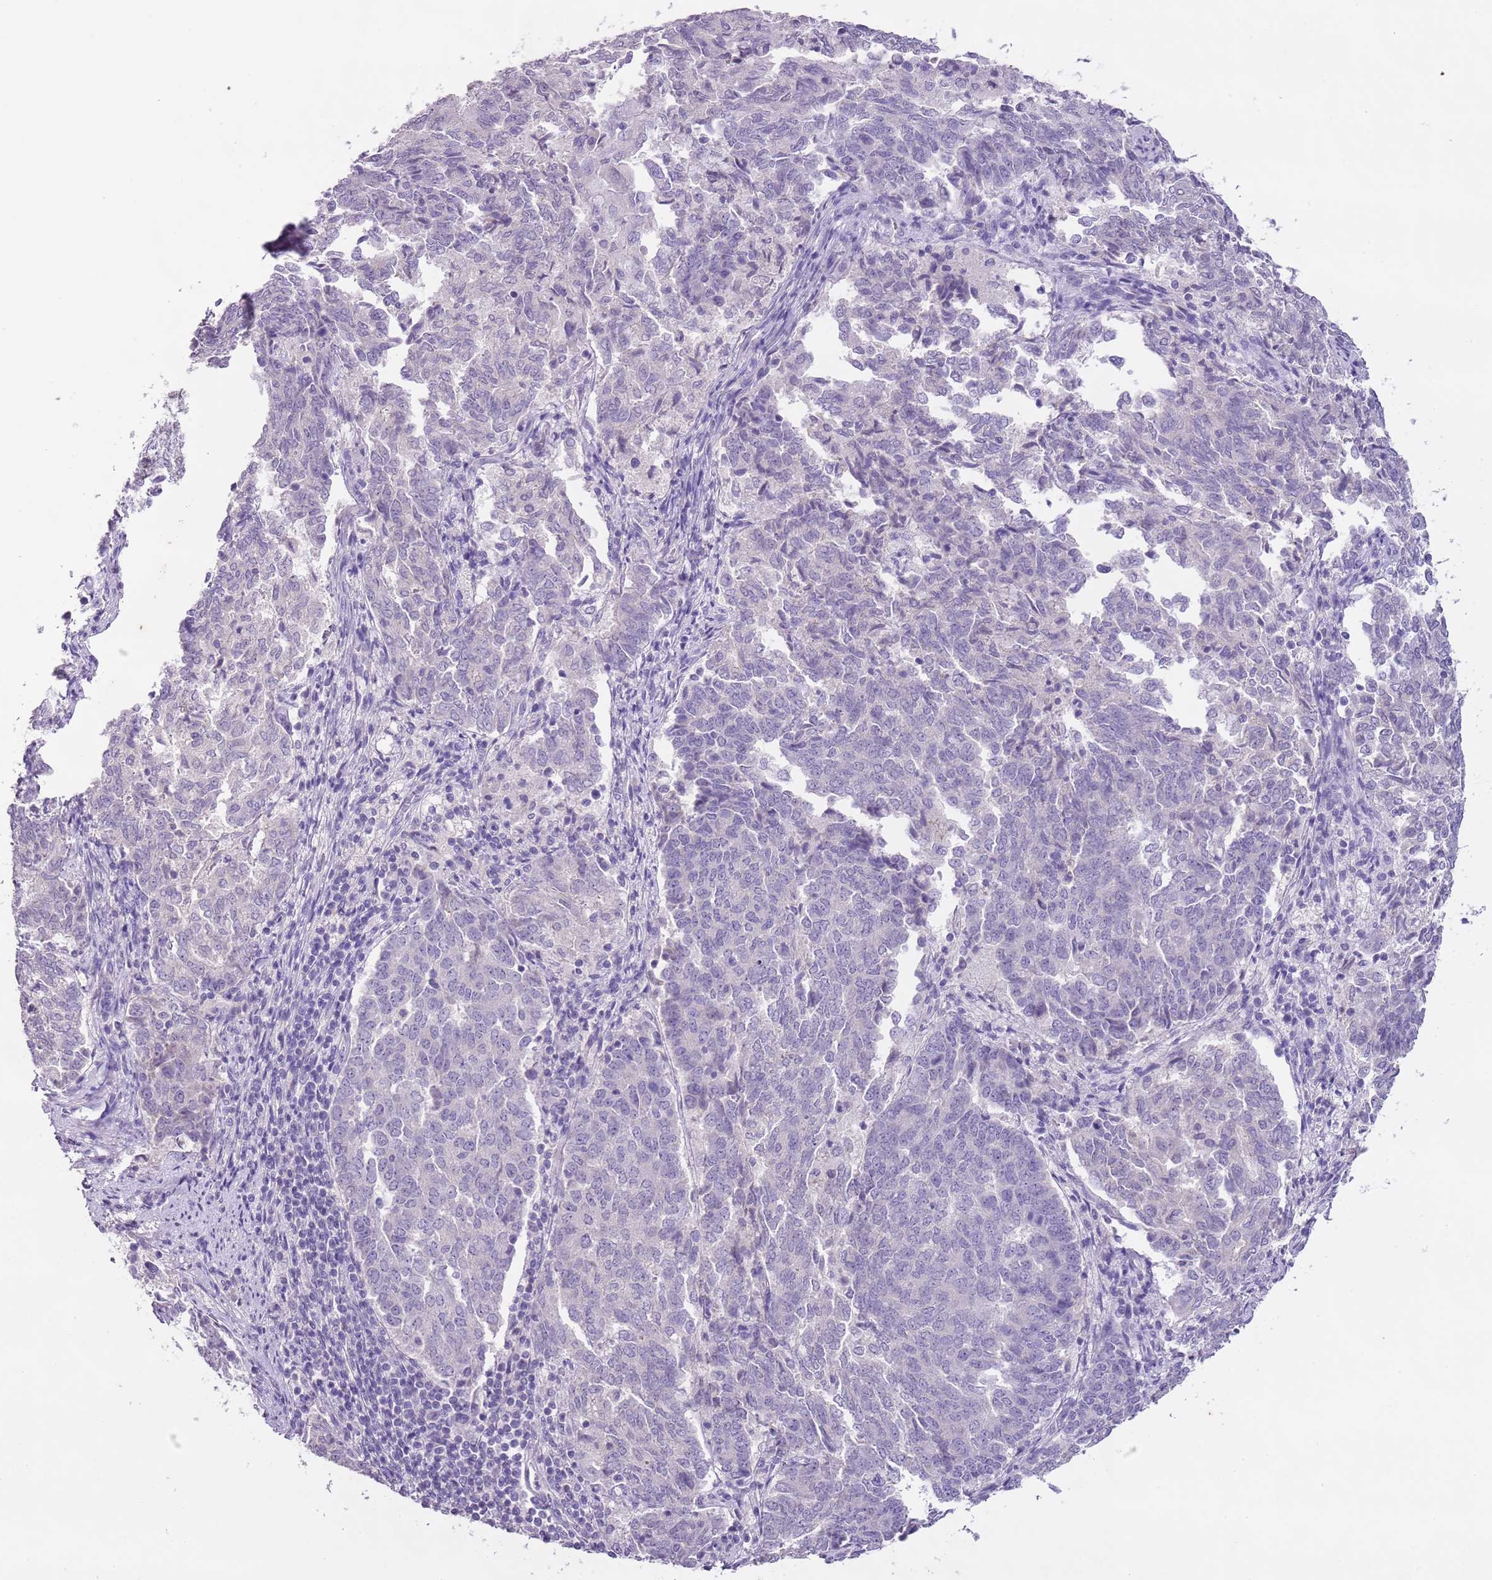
{"staining": {"intensity": "negative", "quantity": "none", "location": "none"}, "tissue": "endometrial cancer", "cell_type": "Tumor cells", "image_type": "cancer", "snomed": [{"axis": "morphology", "description": "Adenocarcinoma, NOS"}, {"axis": "topography", "description": "Endometrium"}], "caption": "Tumor cells show no significant protein staining in endometrial cancer (adenocarcinoma).", "gene": "SLC35E3", "patient": {"sex": "female", "age": 80}}